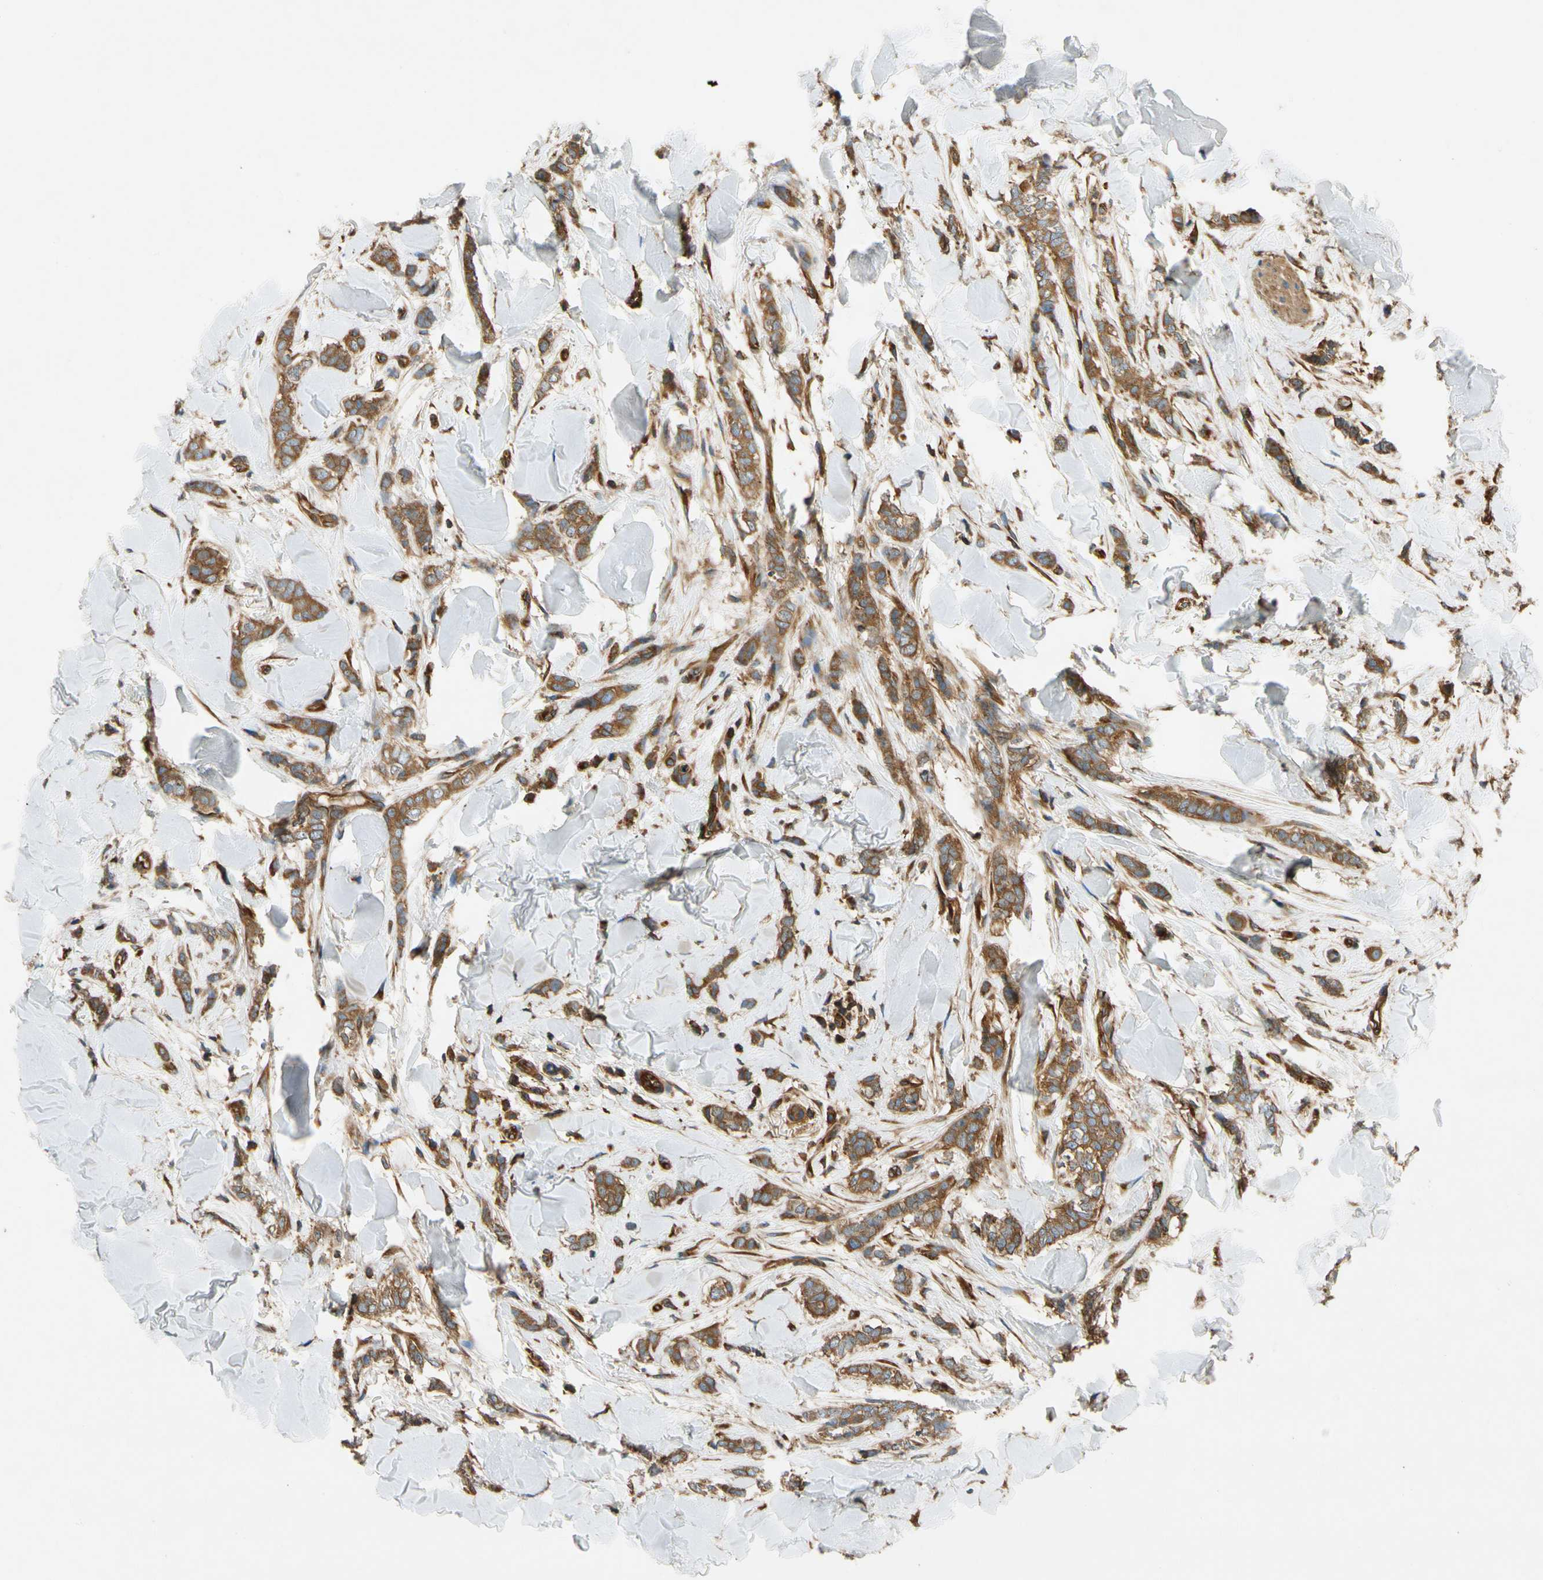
{"staining": {"intensity": "strong", "quantity": ">75%", "location": "cytoplasmic/membranous"}, "tissue": "breast cancer", "cell_type": "Tumor cells", "image_type": "cancer", "snomed": [{"axis": "morphology", "description": "Lobular carcinoma"}, {"axis": "topography", "description": "Skin"}, {"axis": "topography", "description": "Breast"}], "caption": "This histopathology image shows immunohistochemistry staining of lobular carcinoma (breast), with high strong cytoplasmic/membranous staining in approximately >75% of tumor cells.", "gene": "TCP11L1", "patient": {"sex": "female", "age": 46}}